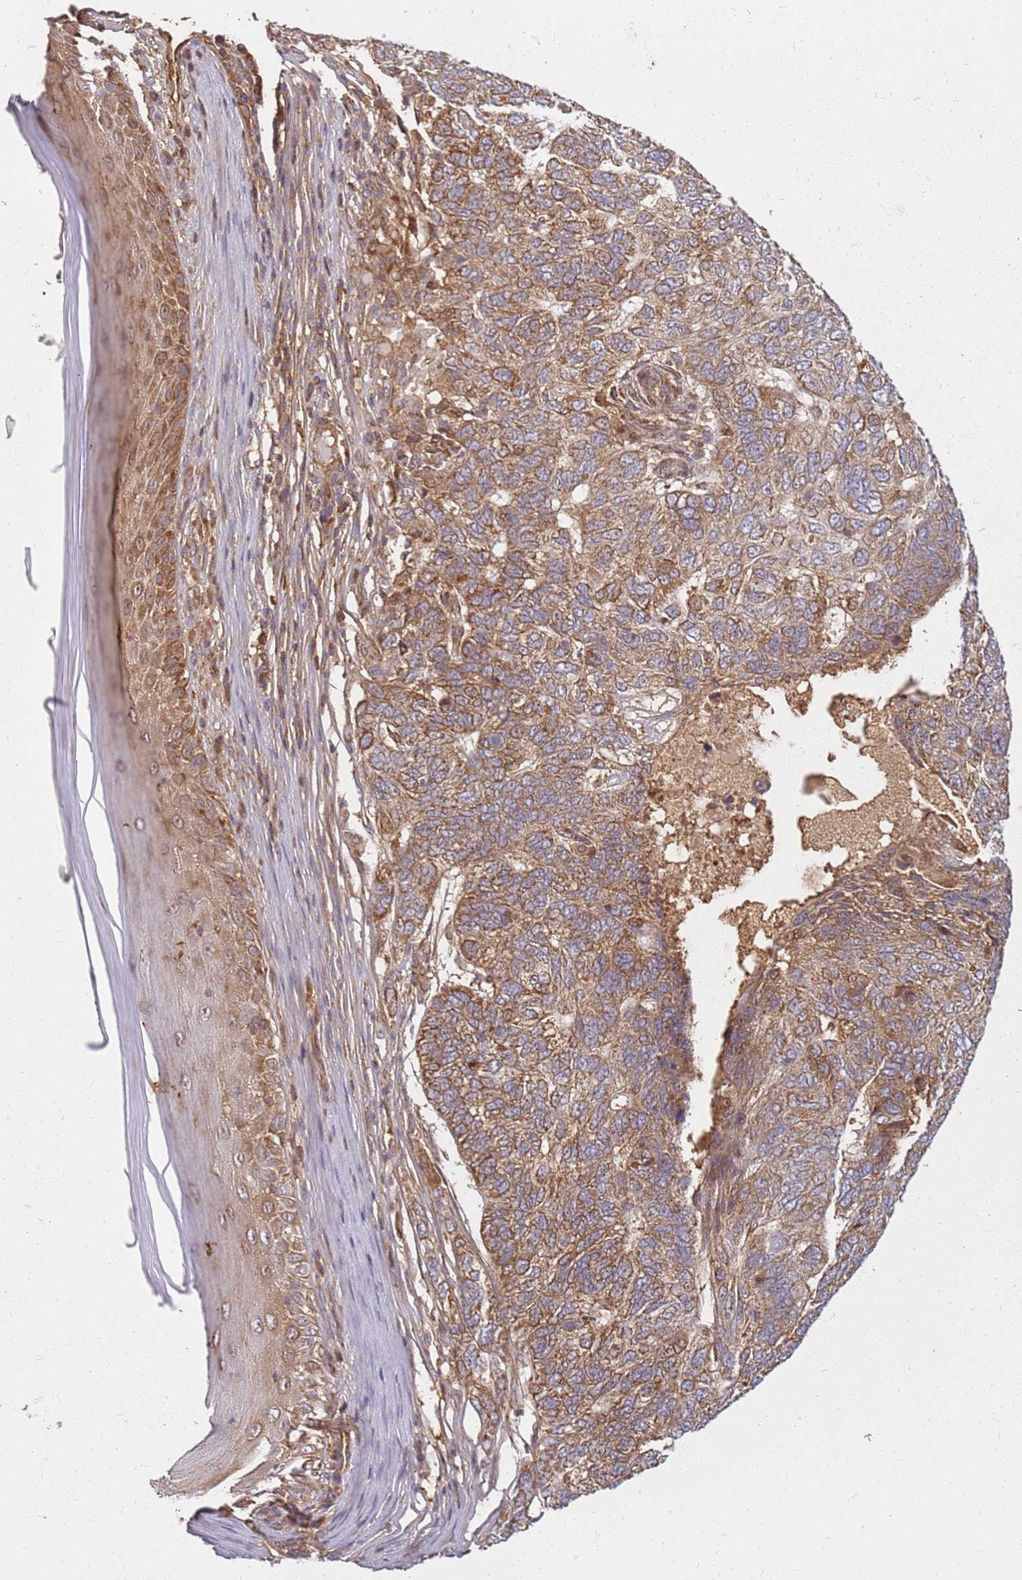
{"staining": {"intensity": "moderate", "quantity": ">75%", "location": "cytoplasmic/membranous"}, "tissue": "skin cancer", "cell_type": "Tumor cells", "image_type": "cancer", "snomed": [{"axis": "morphology", "description": "Basal cell carcinoma"}, {"axis": "topography", "description": "Skin"}], "caption": "High-power microscopy captured an immunohistochemistry photomicrograph of skin cancer, revealing moderate cytoplasmic/membranous positivity in about >75% of tumor cells. (DAB (3,3'-diaminobenzidine) IHC with brightfield microscopy, high magnification).", "gene": "CCDC159", "patient": {"sex": "female", "age": 65}}